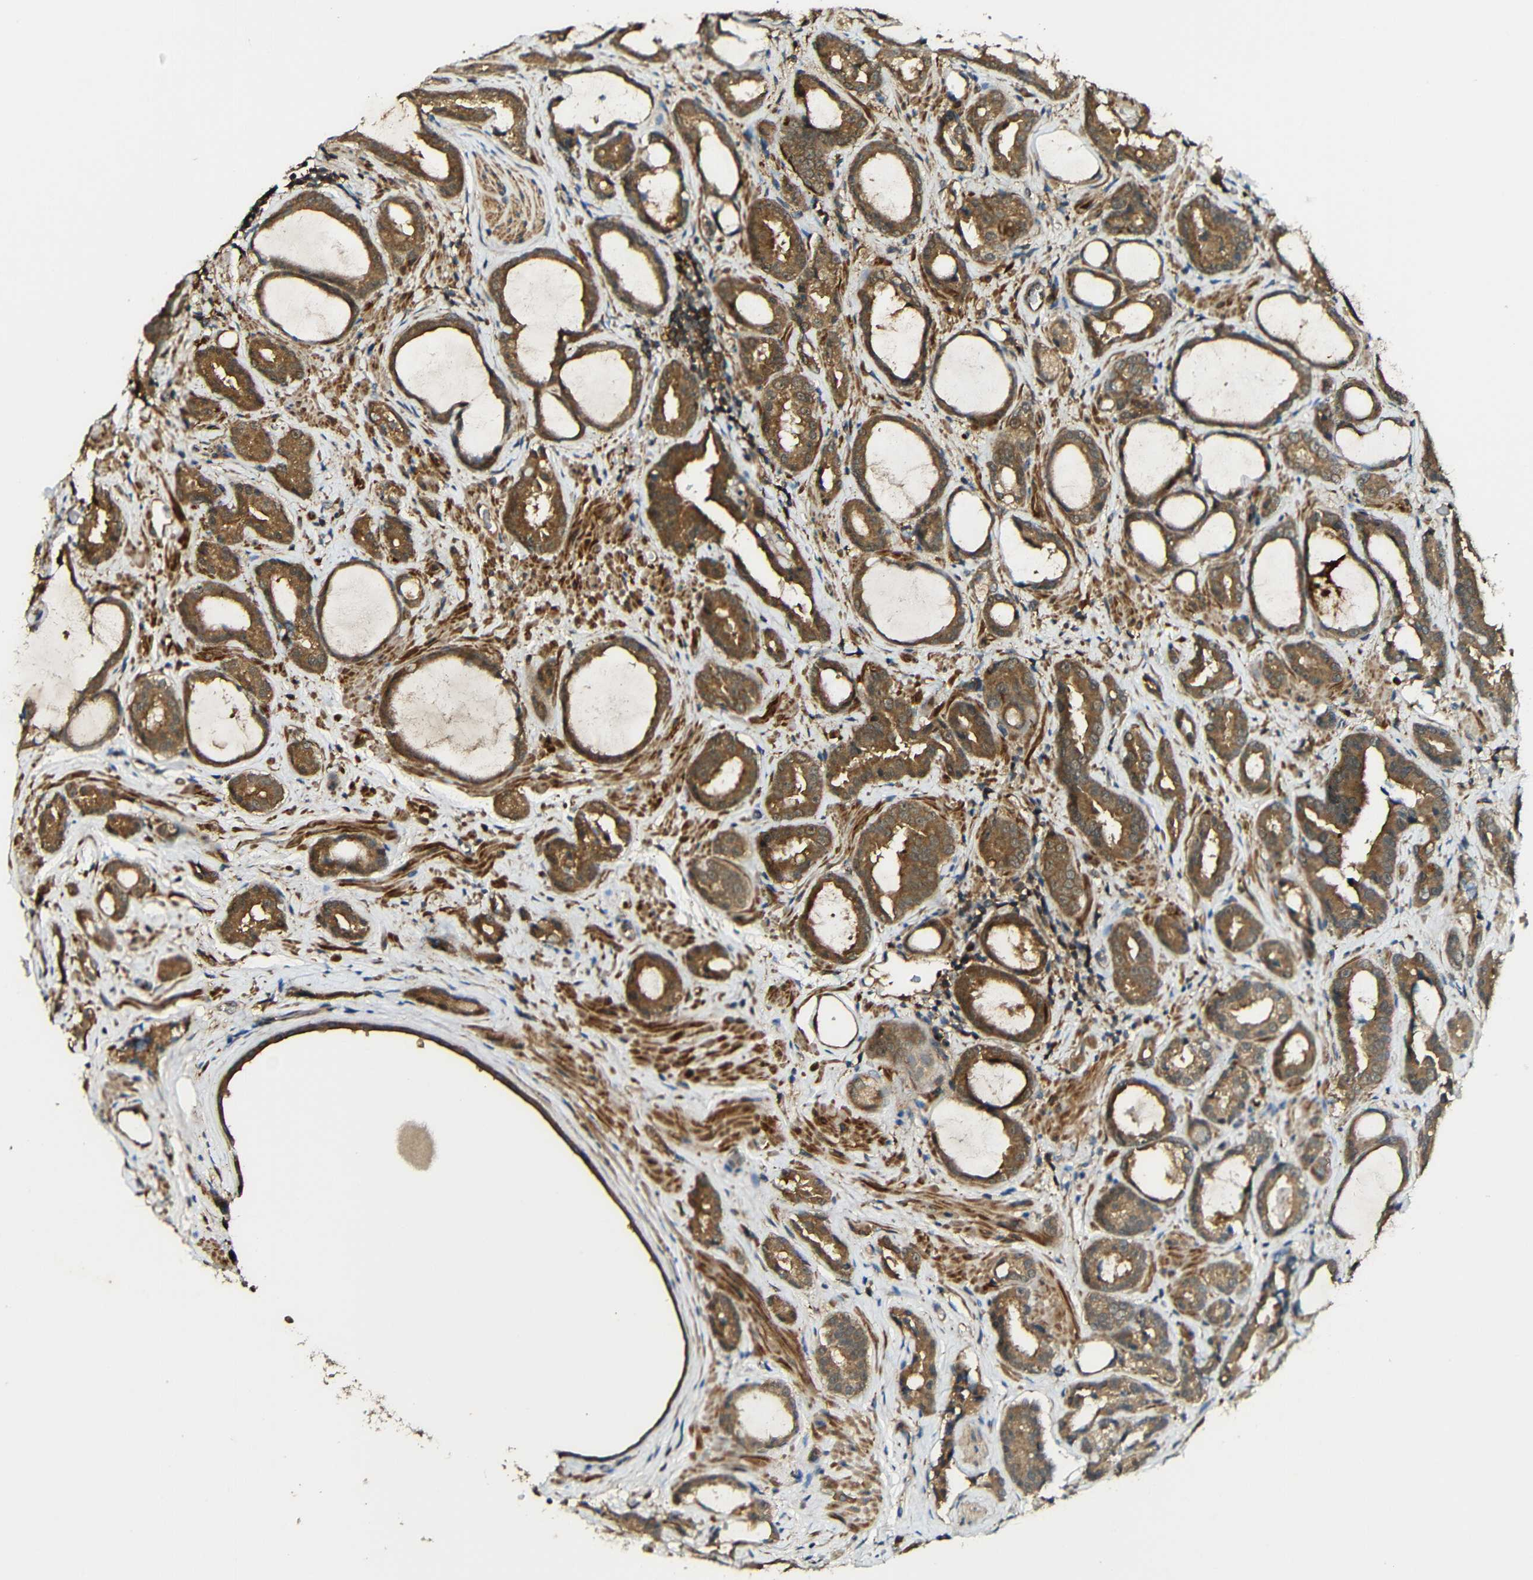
{"staining": {"intensity": "moderate", "quantity": ">75%", "location": "cytoplasmic/membranous"}, "tissue": "prostate cancer", "cell_type": "Tumor cells", "image_type": "cancer", "snomed": [{"axis": "morphology", "description": "Adenocarcinoma, Low grade"}, {"axis": "topography", "description": "Prostate"}], "caption": "Immunohistochemistry (DAB) staining of human prostate cancer (low-grade adenocarcinoma) demonstrates moderate cytoplasmic/membranous protein staining in about >75% of tumor cells.", "gene": "CASP8", "patient": {"sex": "male", "age": 60}}